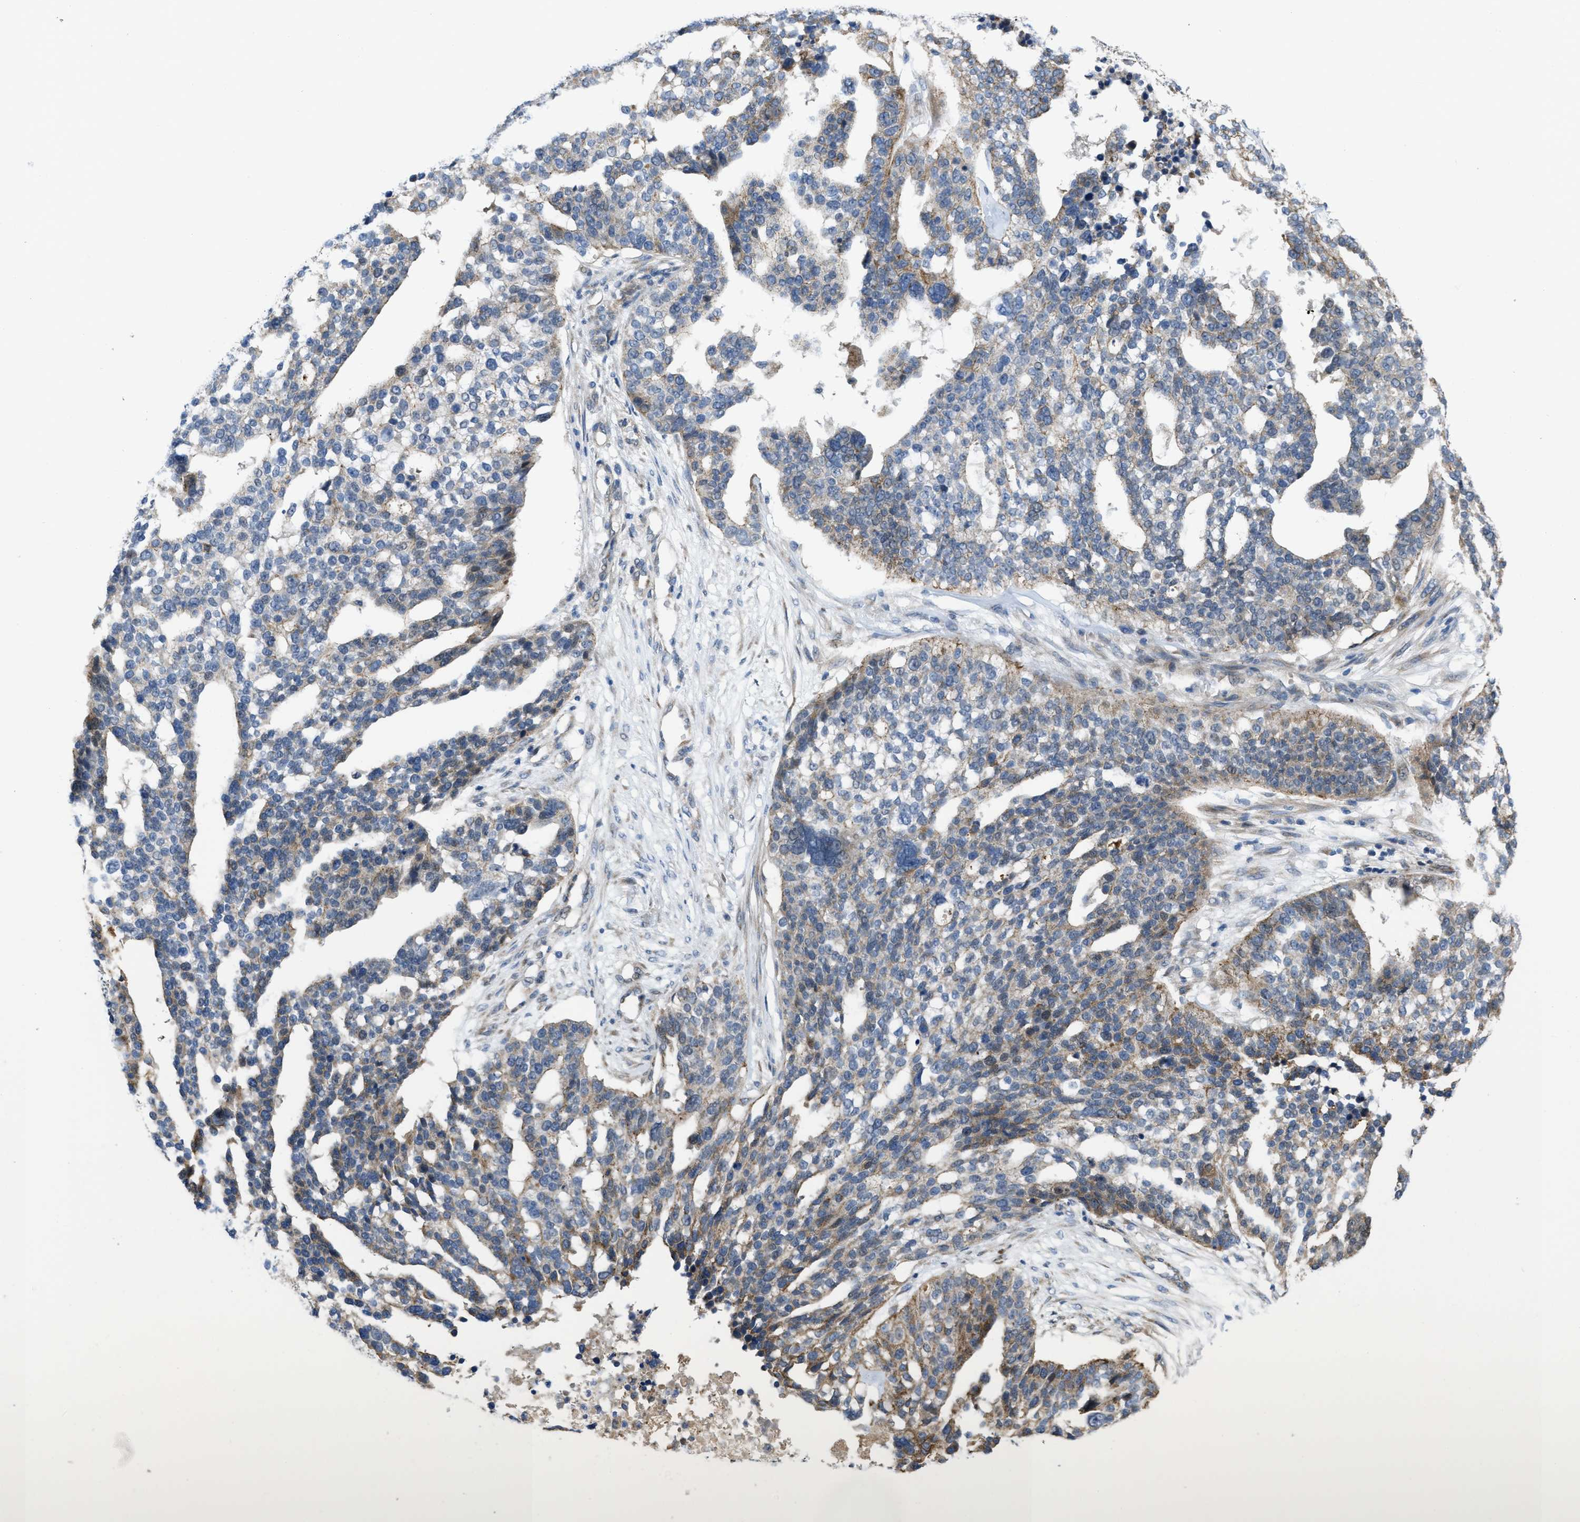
{"staining": {"intensity": "weak", "quantity": "25%-75%", "location": "cytoplasmic/membranous"}, "tissue": "ovarian cancer", "cell_type": "Tumor cells", "image_type": "cancer", "snomed": [{"axis": "morphology", "description": "Cystadenocarcinoma, serous, NOS"}, {"axis": "topography", "description": "Ovary"}], "caption": "This is an image of immunohistochemistry staining of ovarian serous cystadenocarcinoma, which shows weak staining in the cytoplasmic/membranous of tumor cells.", "gene": "CDPF1", "patient": {"sex": "female", "age": 59}}